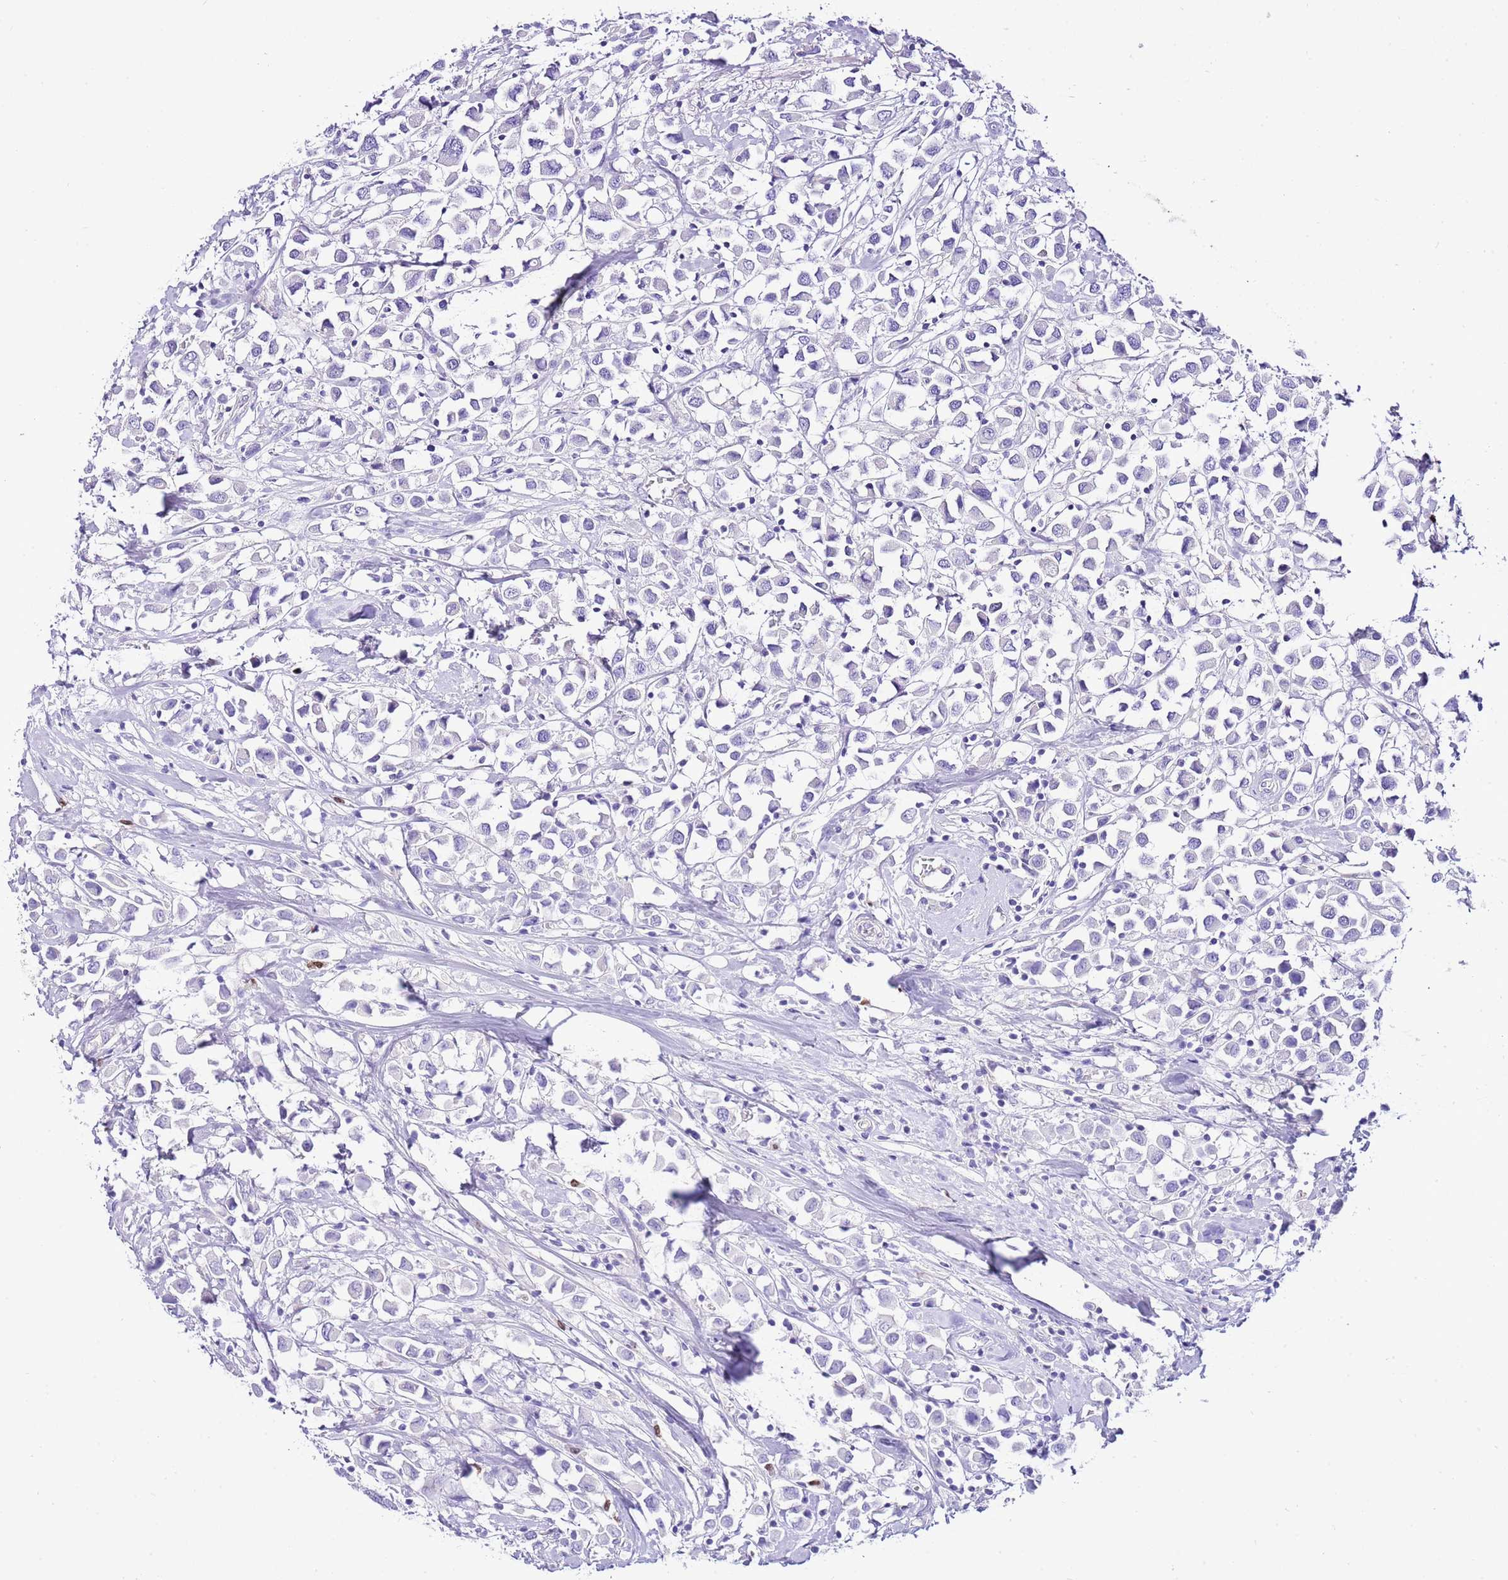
{"staining": {"intensity": "negative", "quantity": "none", "location": "none"}, "tissue": "breast cancer", "cell_type": "Tumor cells", "image_type": "cancer", "snomed": [{"axis": "morphology", "description": "Duct carcinoma"}, {"axis": "topography", "description": "Breast"}], "caption": "Immunohistochemistry image of neoplastic tissue: human breast cancer stained with DAB reveals no significant protein staining in tumor cells.", "gene": "BHLHA15", "patient": {"sex": "female", "age": 61}}